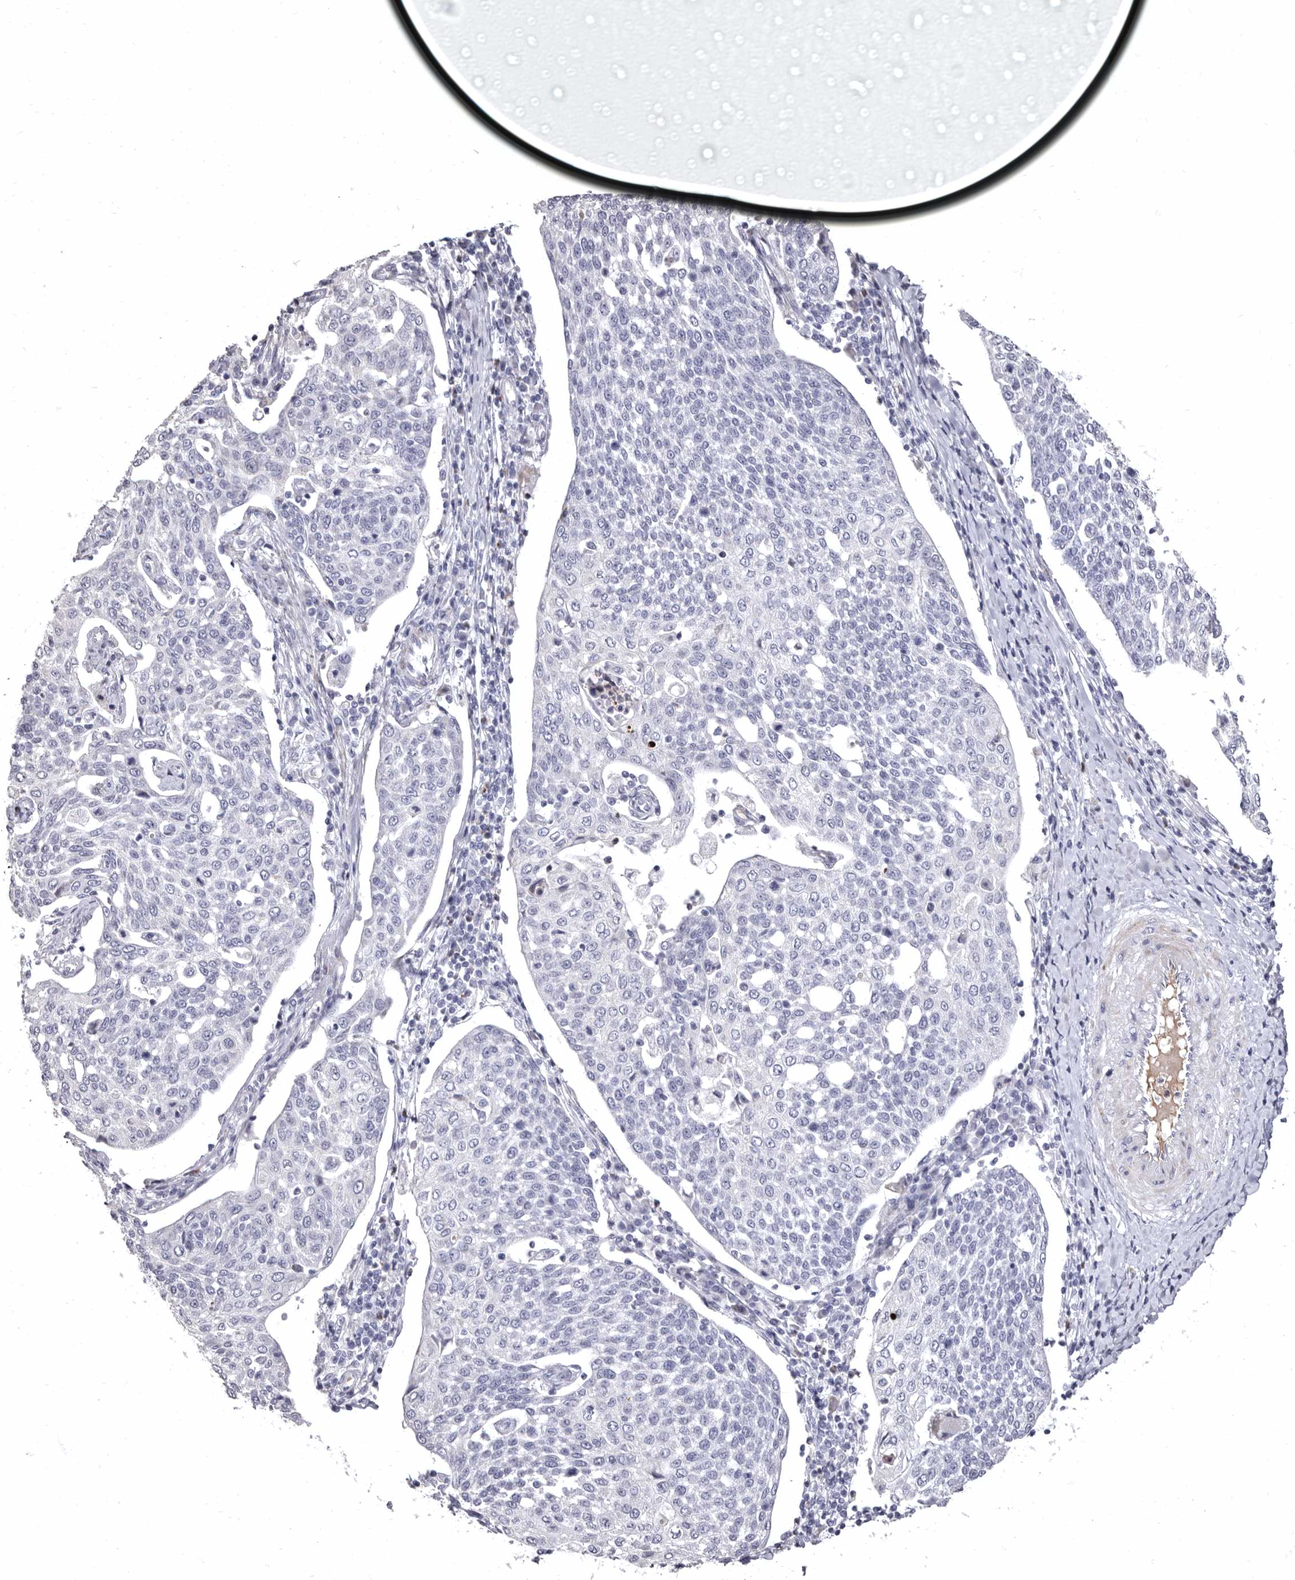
{"staining": {"intensity": "negative", "quantity": "none", "location": "none"}, "tissue": "cervical cancer", "cell_type": "Tumor cells", "image_type": "cancer", "snomed": [{"axis": "morphology", "description": "Squamous cell carcinoma, NOS"}, {"axis": "topography", "description": "Cervix"}], "caption": "DAB immunohistochemical staining of cervical squamous cell carcinoma demonstrates no significant positivity in tumor cells. (DAB (3,3'-diaminobenzidine) immunohistochemistry (IHC) with hematoxylin counter stain).", "gene": "AIDA", "patient": {"sex": "female", "age": 34}}